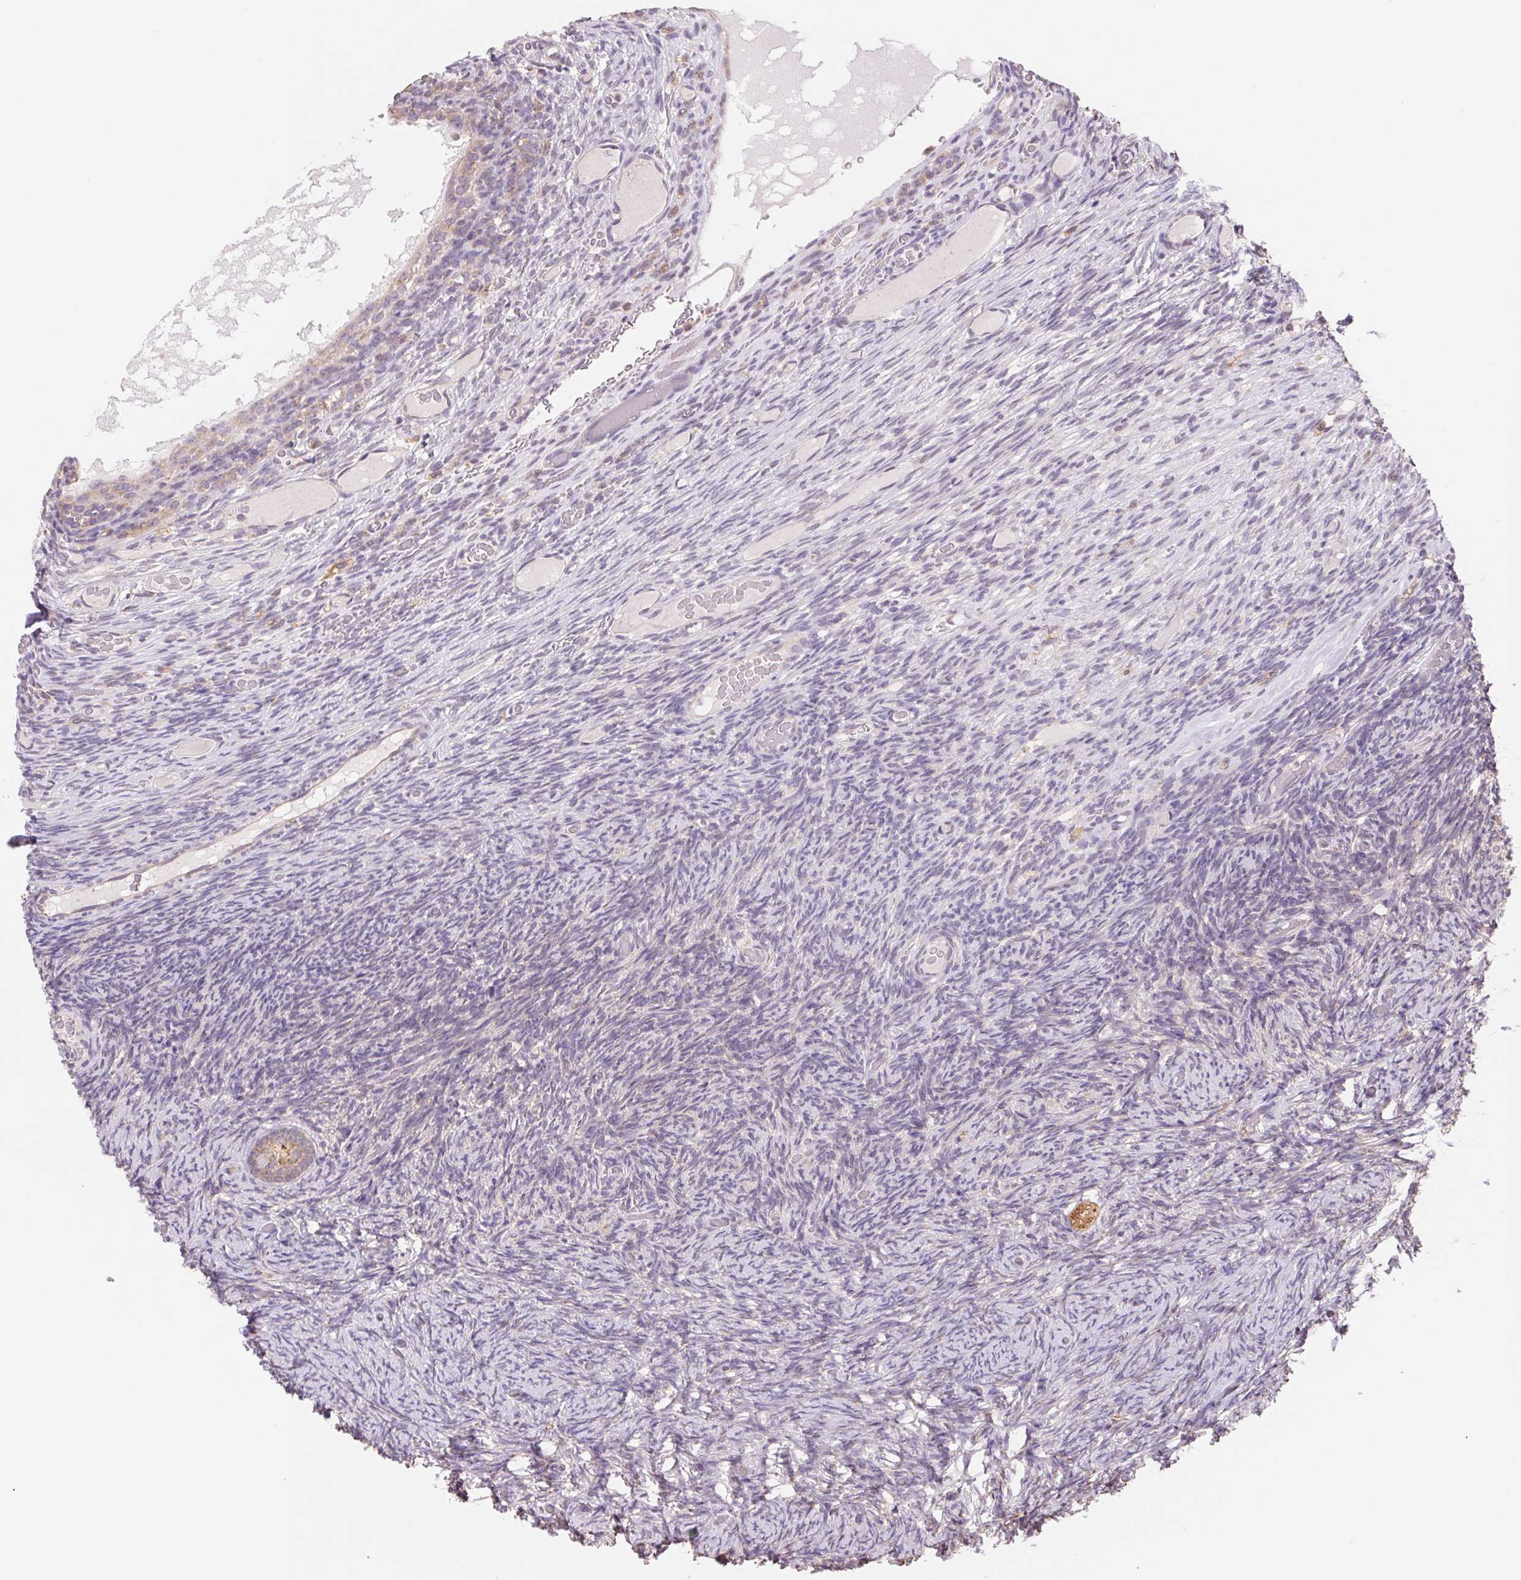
{"staining": {"intensity": "strong", "quantity": "25%-75%", "location": "cytoplasmic/membranous"}, "tissue": "ovary", "cell_type": "Follicle cells", "image_type": "normal", "snomed": [{"axis": "morphology", "description": "Normal tissue, NOS"}, {"axis": "topography", "description": "Ovary"}], "caption": "This micrograph demonstrates IHC staining of normal ovary, with high strong cytoplasmic/membranous expression in approximately 25%-75% of follicle cells.", "gene": "RAB1A", "patient": {"sex": "female", "age": 34}}